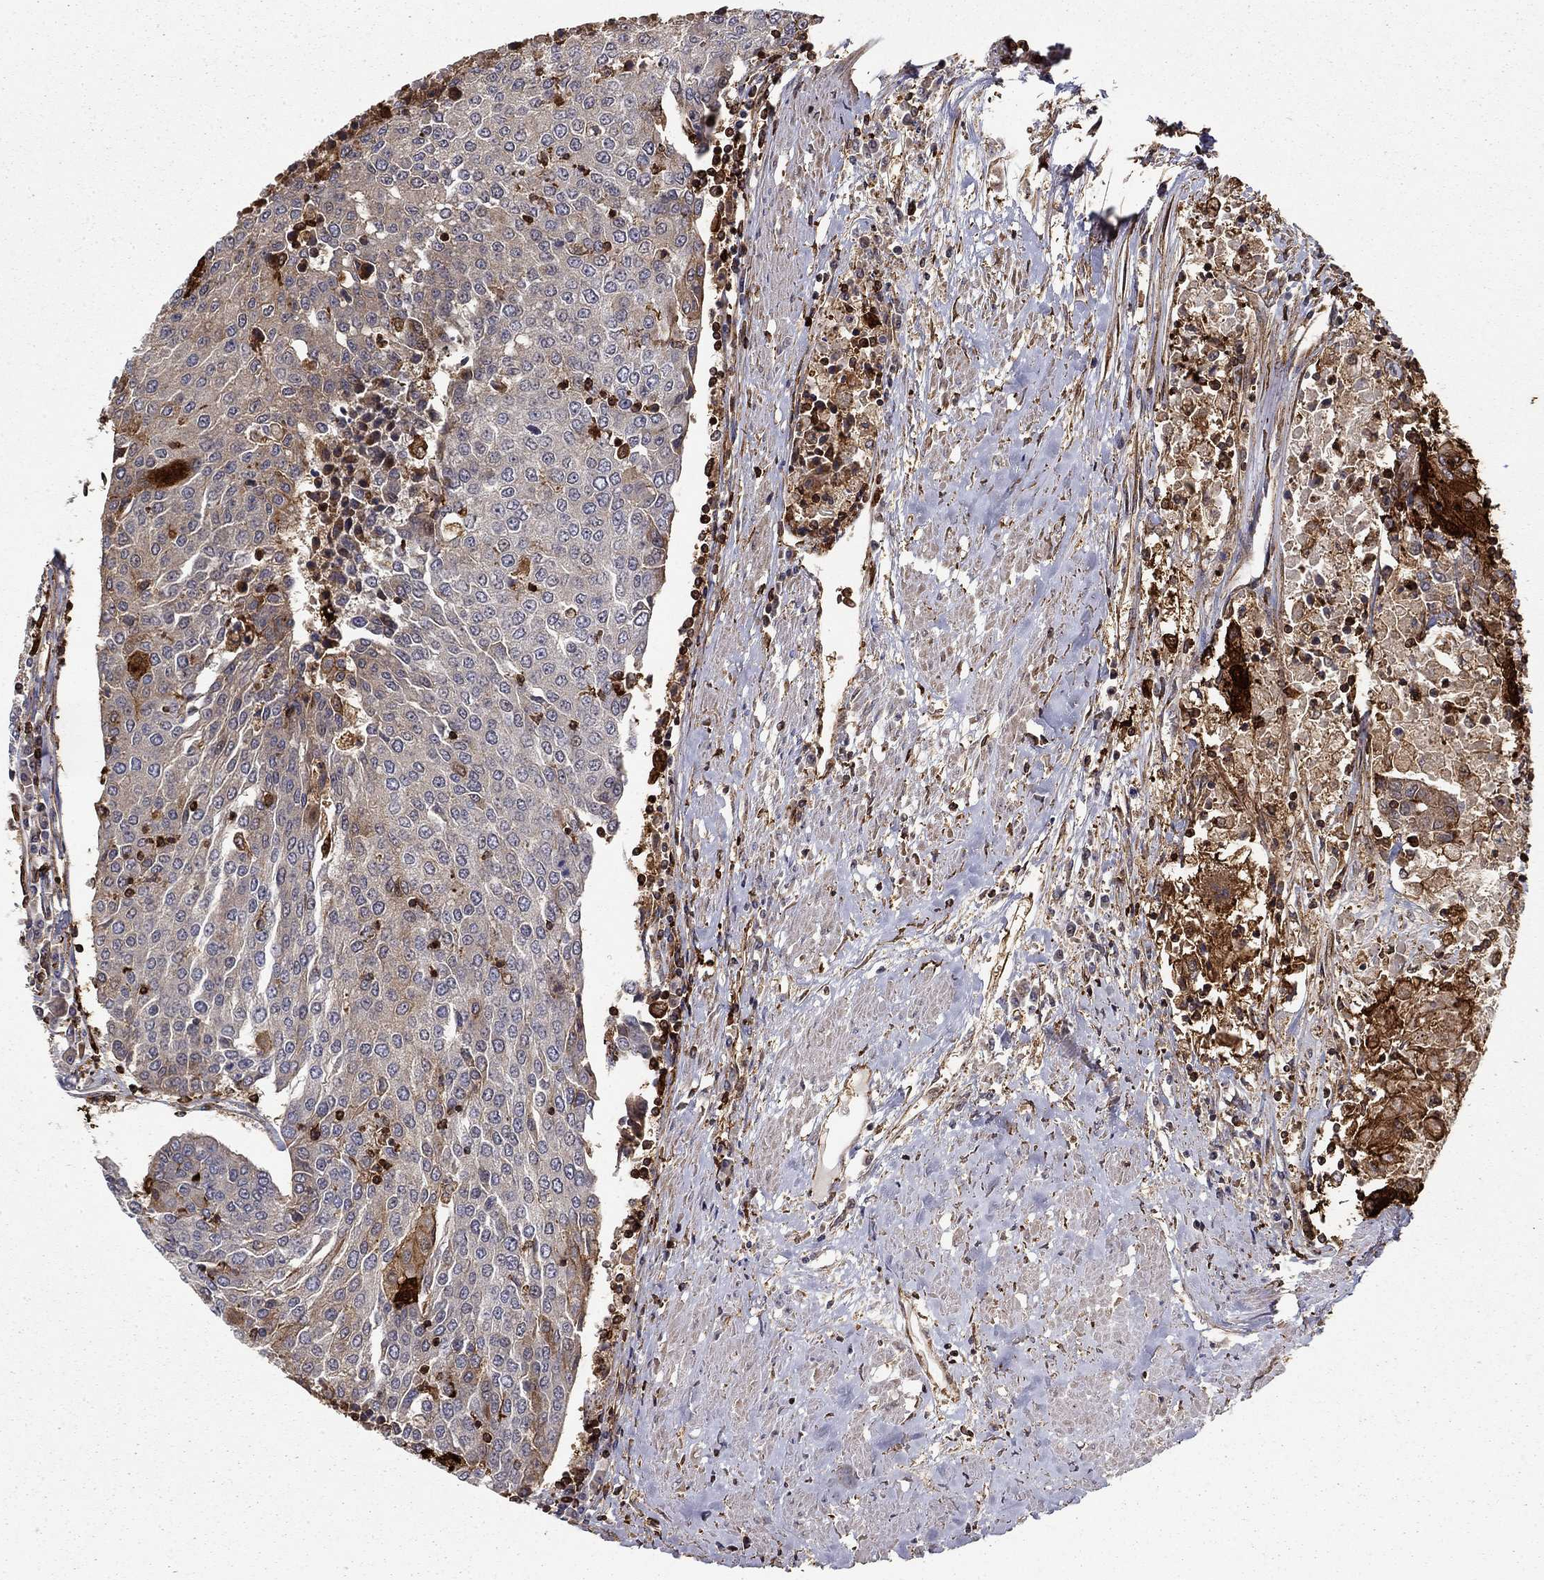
{"staining": {"intensity": "weak", "quantity": "<25%", "location": "cytoplasmic/membranous"}, "tissue": "urothelial cancer", "cell_type": "Tumor cells", "image_type": "cancer", "snomed": [{"axis": "morphology", "description": "Urothelial carcinoma, High grade"}, {"axis": "topography", "description": "Urinary bladder"}], "caption": "IHC photomicrograph of human urothelial cancer stained for a protein (brown), which demonstrates no positivity in tumor cells.", "gene": "ADM", "patient": {"sex": "female", "age": 85}}